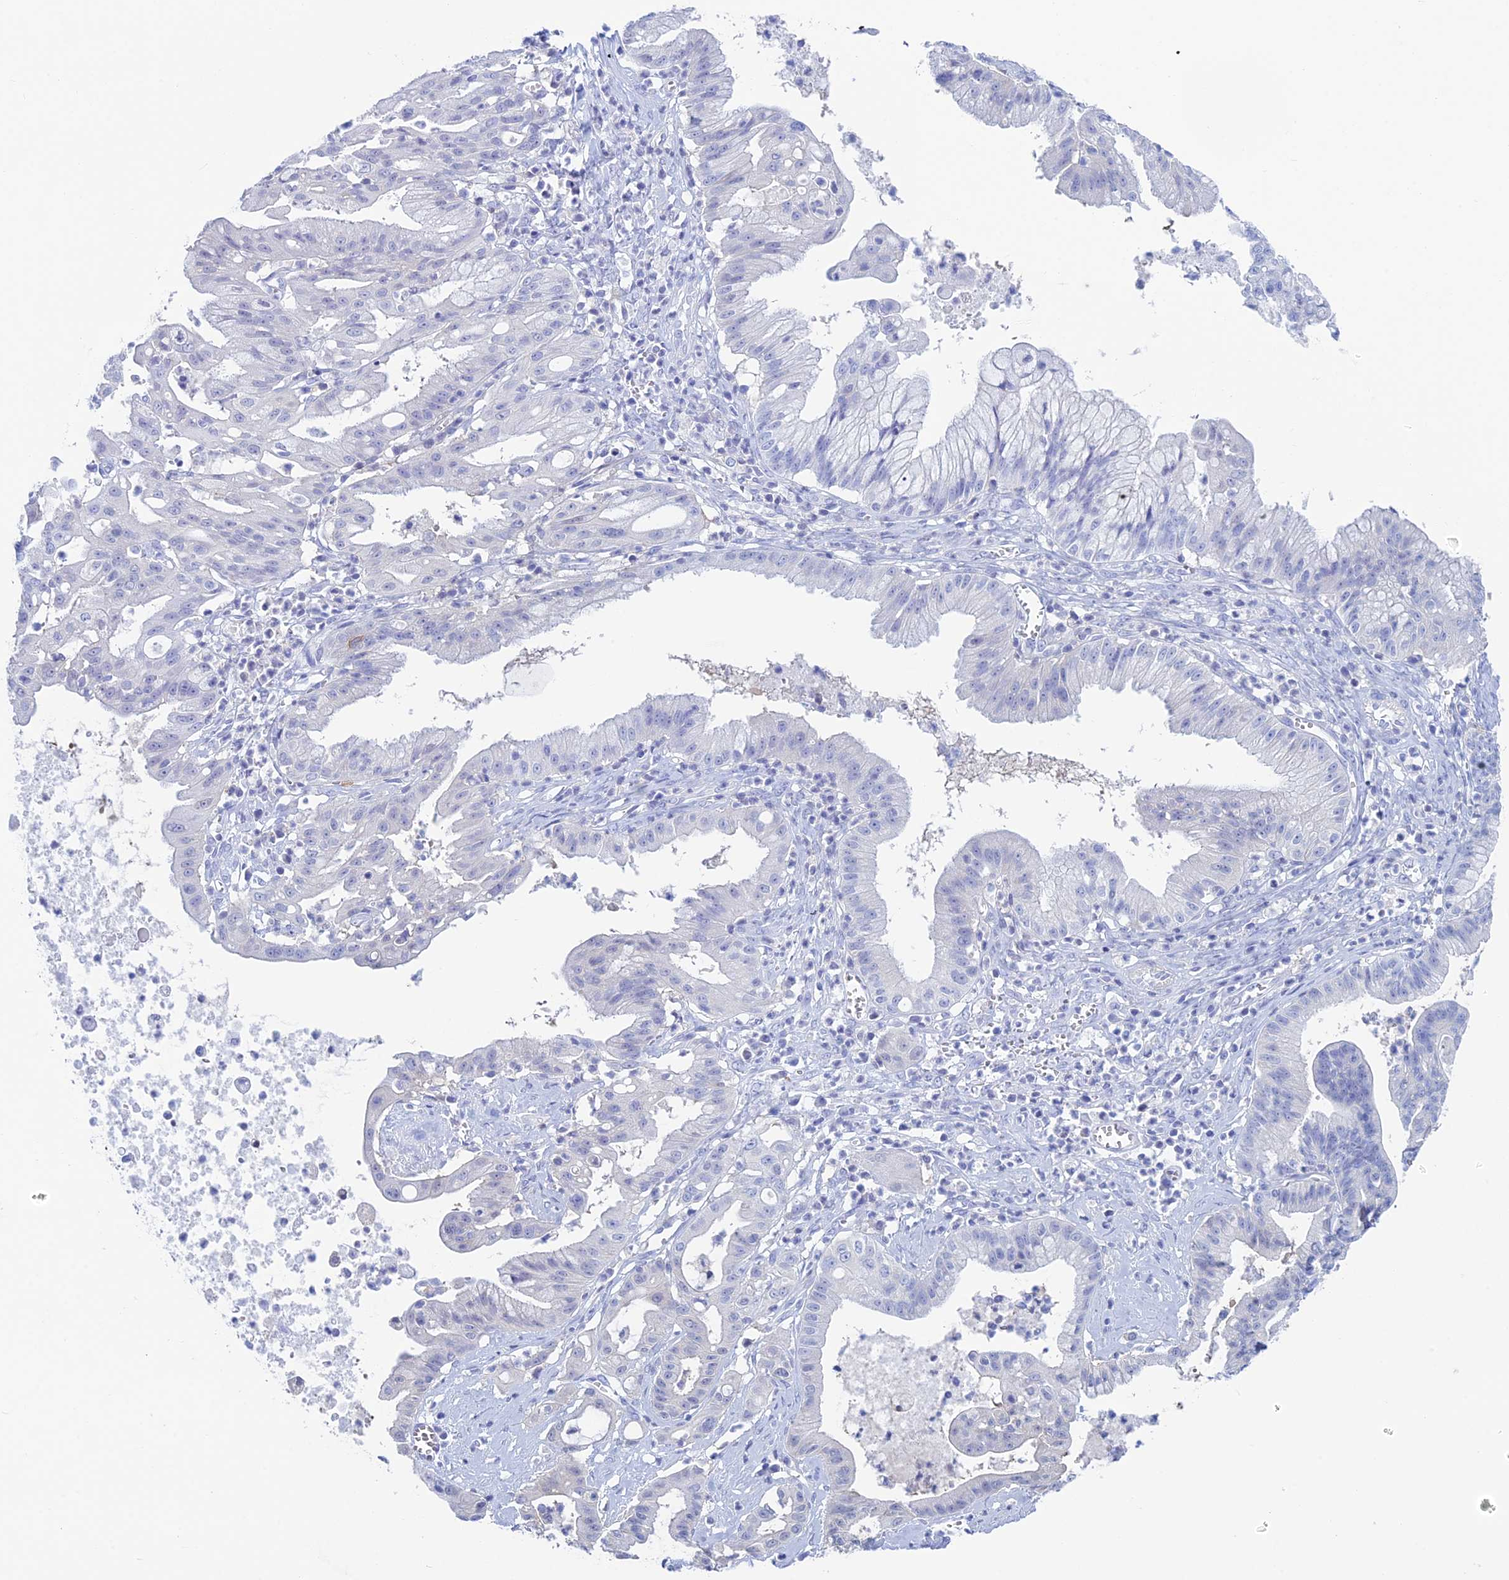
{"staining": {"intensity": "negative", "quantity": "none", "location": "none"}, "tissue": "ovarian cancer", "cell_type": "Tumor cells", "image_type": "cancer", "snomed": [{"axis": "morphology", "description": "Cystadenocarcinoma, mucinous, NOS"}, {"axis": "topography", "description": "Ovary"}], "caption": "An immunohistochemistry micrograph of ovarian cancer (mucinous cystadenocarcinoma) is shown. There is no staining in tumor cells of ovarian cancer (mucinous cystadenocarcinoma).", "gene": "KCNK17", "patient": {"sex": "female", "age": 70}}